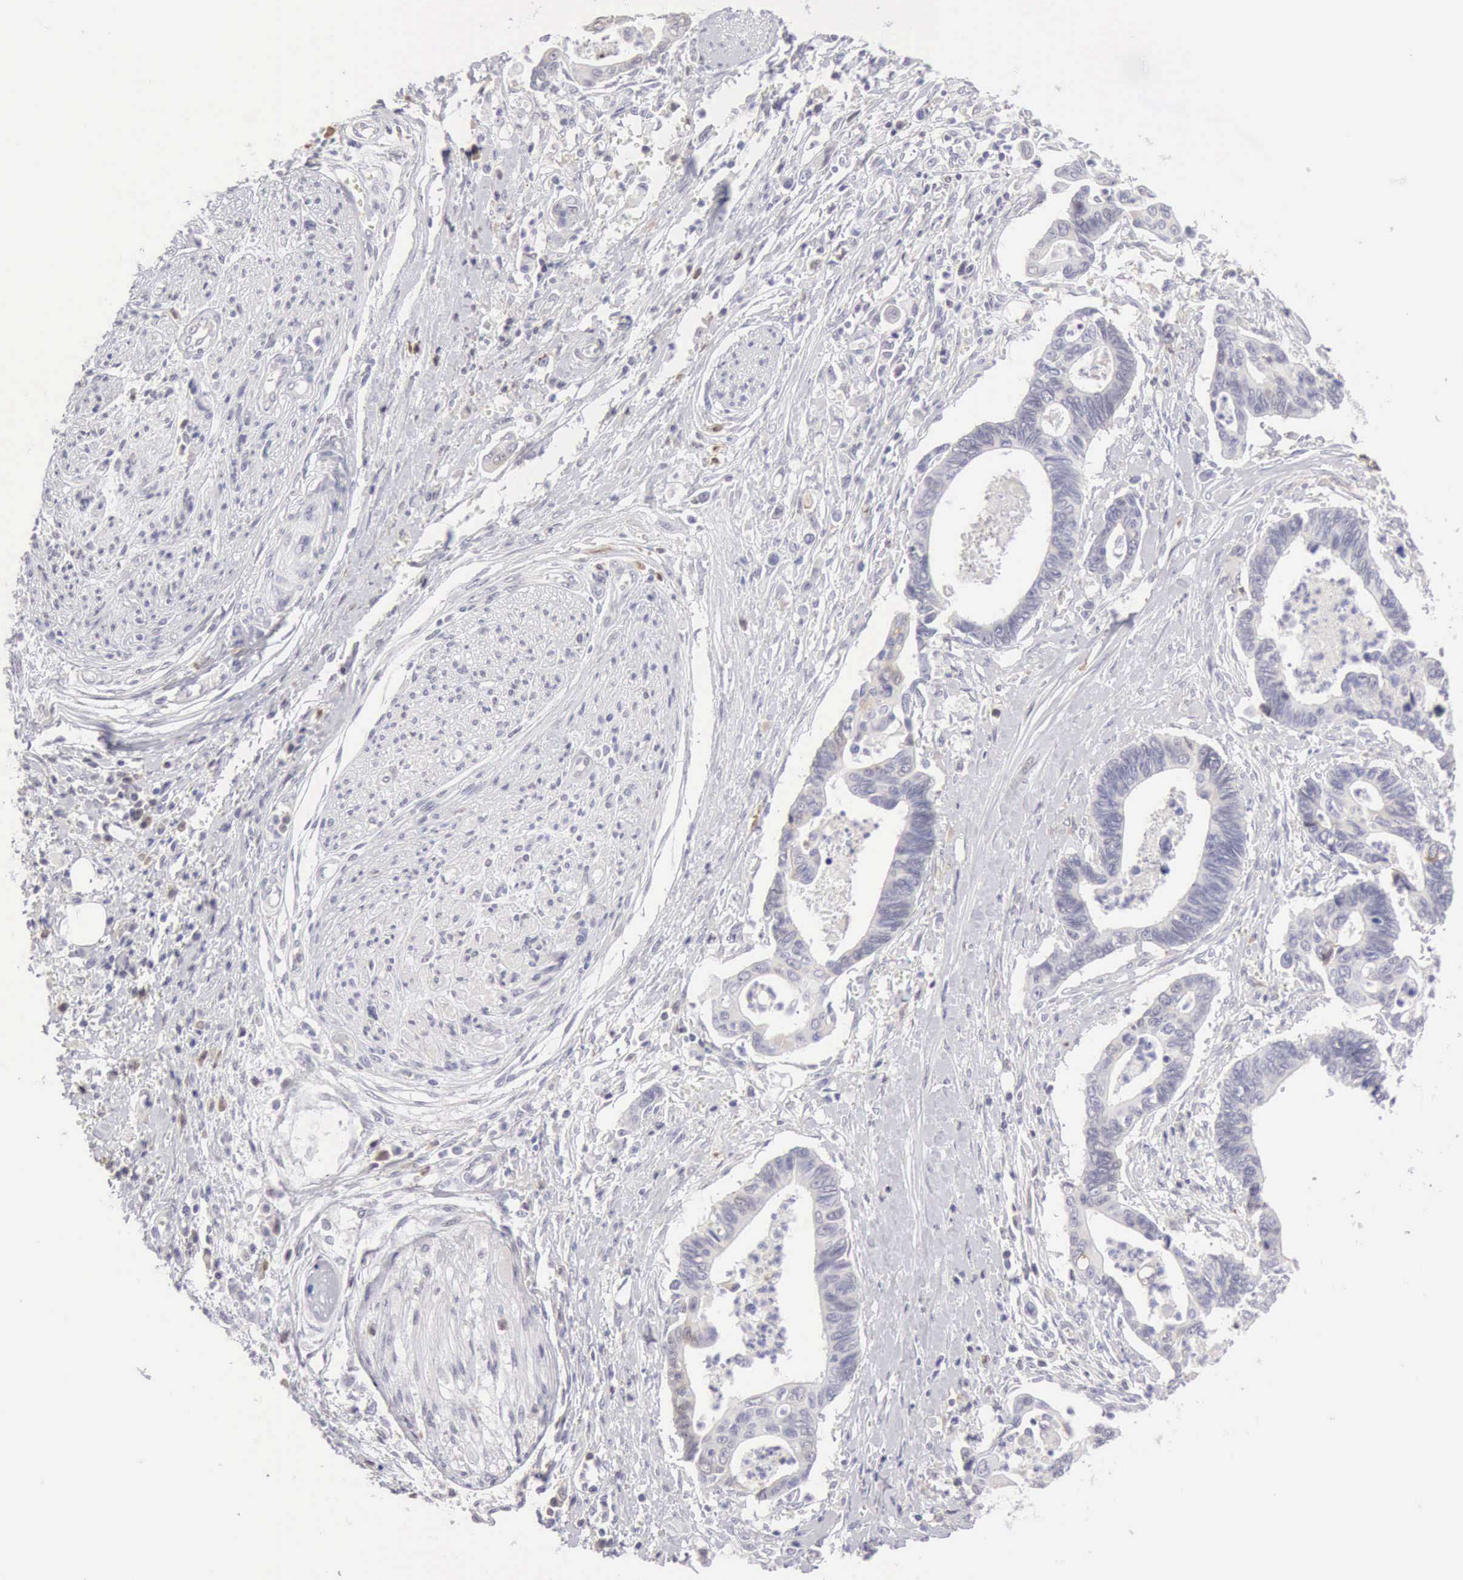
{"staining": {"intensity": "negative", "quantity": "none", "location": "none"}, "tissue": "pancreatic cancer", "cell_type": "Tumor cells", "image_type": "cancer", "snomed": [{"axis": "morphology", "description": "Adenocarcinoma, NOS"}, {"axis": "topography", "description": "Pancreas"}], "caption": "Immunohistochemistry (IHC) image of pancreatic adenocarcinoma stained for a protein (brown), which exhibits no positivity in tumor cells.", "gene": "RNASE1", "patient": {"sex": "female", "age": 70}}